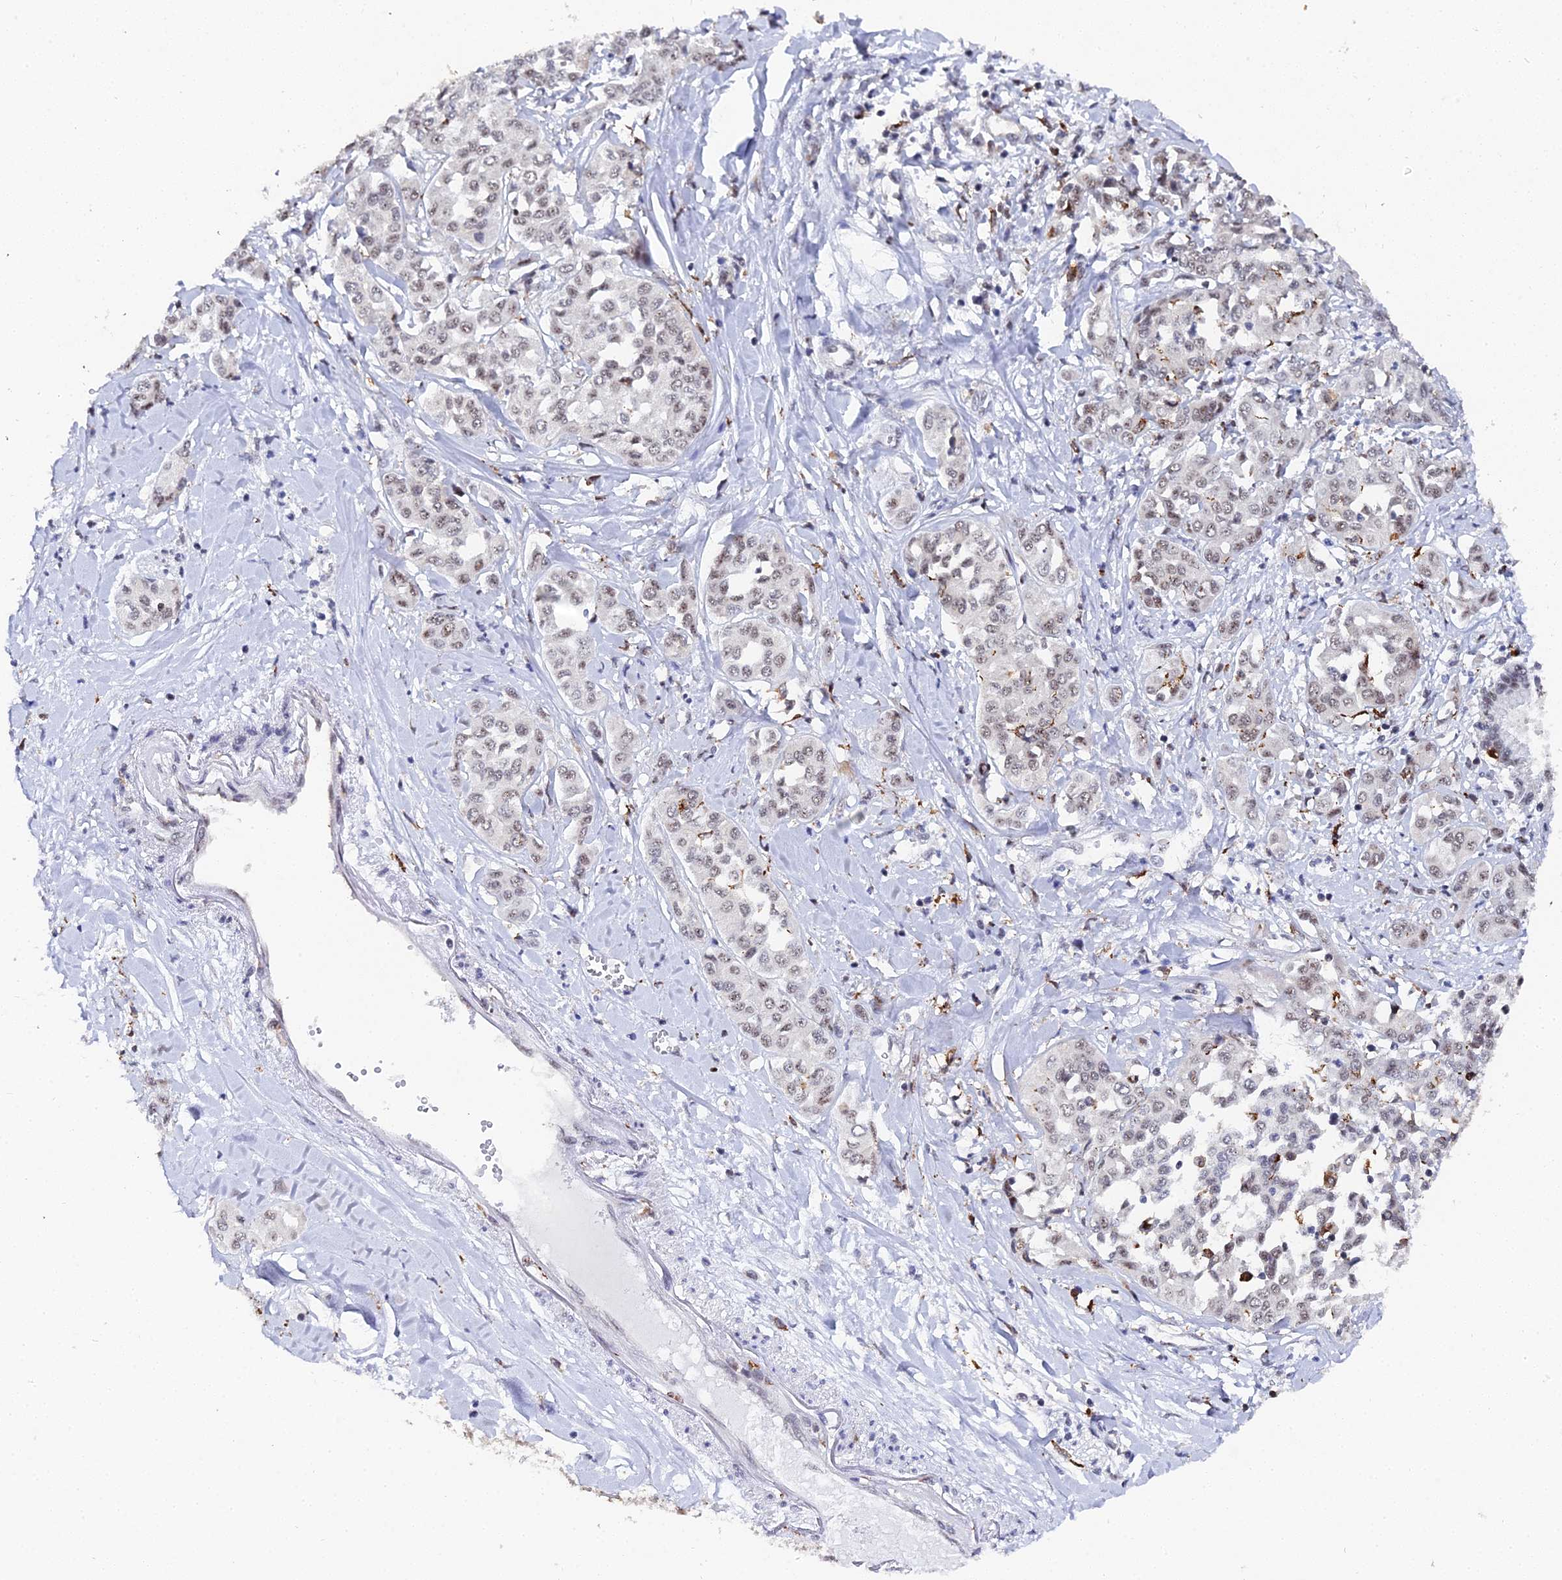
{"staining": {"intensity": "weak", "quantity": "25%-75%", "location": "nuclear"}, "tissue": "liver cancer", "cell_type": "Tumor cells", "image_type": "cancer", "snomed": [{"axis": "morphology", "description": "Cholangiocarcinoma"}, {"axis": "topography", "description": "Liver"}], "caption": "High-magnification brightfield microscopy of liver cancer (cholangiocarcinoma) stained with DAB (brown) and counterstained with hematoxylin (blue). tumor cells exhibit weak nuclear staining is seen in approximately25%-75% of cells.", "gene": "MAGOHB", "patient": {"sex": "female", "age": 77}}